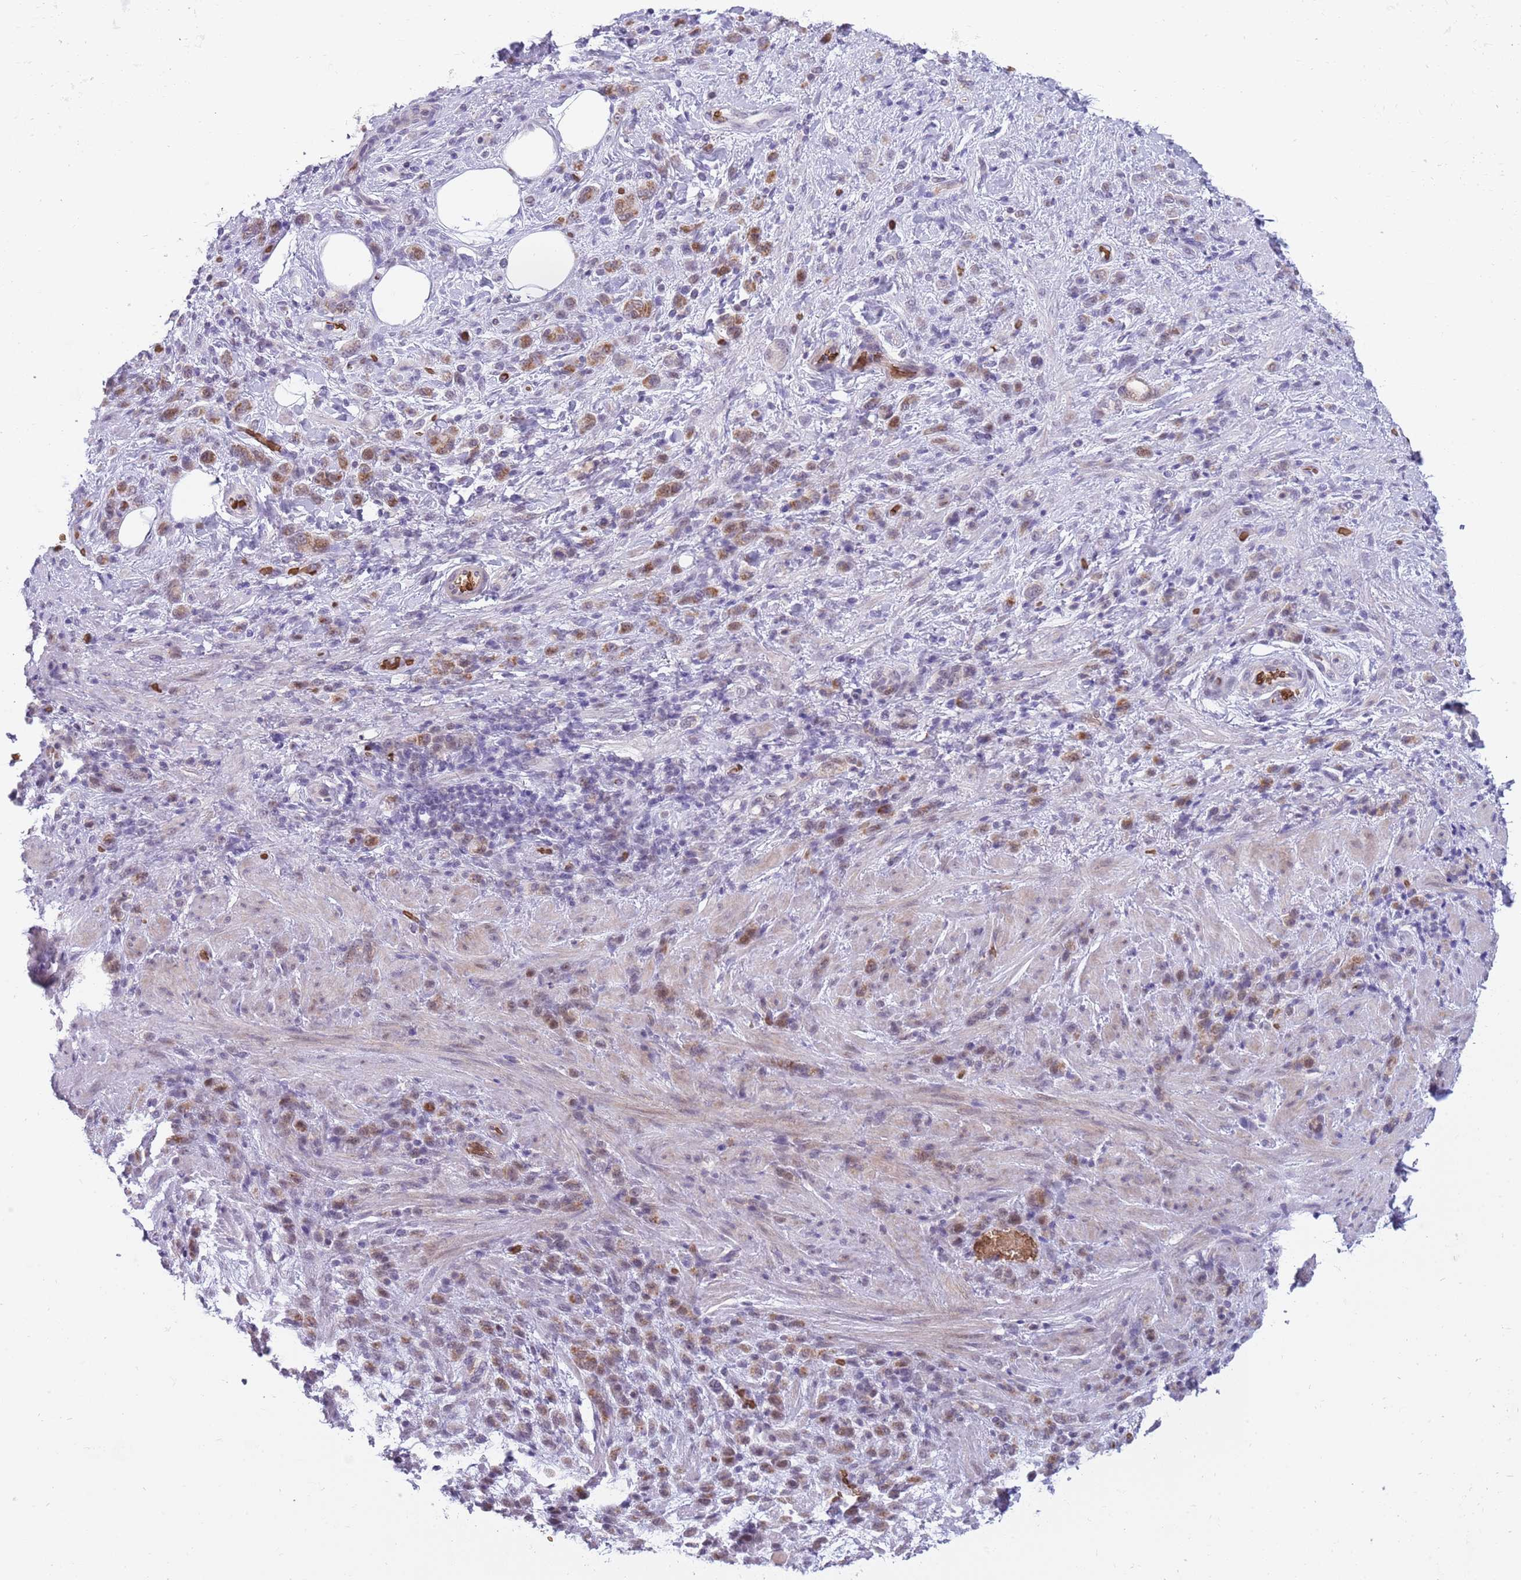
{"staining": {"intensity": "moderate", "quantity": "25%-75%", "location": "cytoplasmic/membranous"}, "tissue": "stomach cancer", "cell_type": "Tumor cells", "image_type": "cancer", "snomed": [{"axis": "morphology", "description": "Adenocarcinoma, NOS"}, {"axis": "topography", "description": "Stomach"}], "caption": "A brown stain shows moderate cytoplasmic/membranous staining of a protein in stomach adenocarcinoma tumor cells.", "gene": "LYPD6B", "patient": {"sex": "male", "age": 77}}